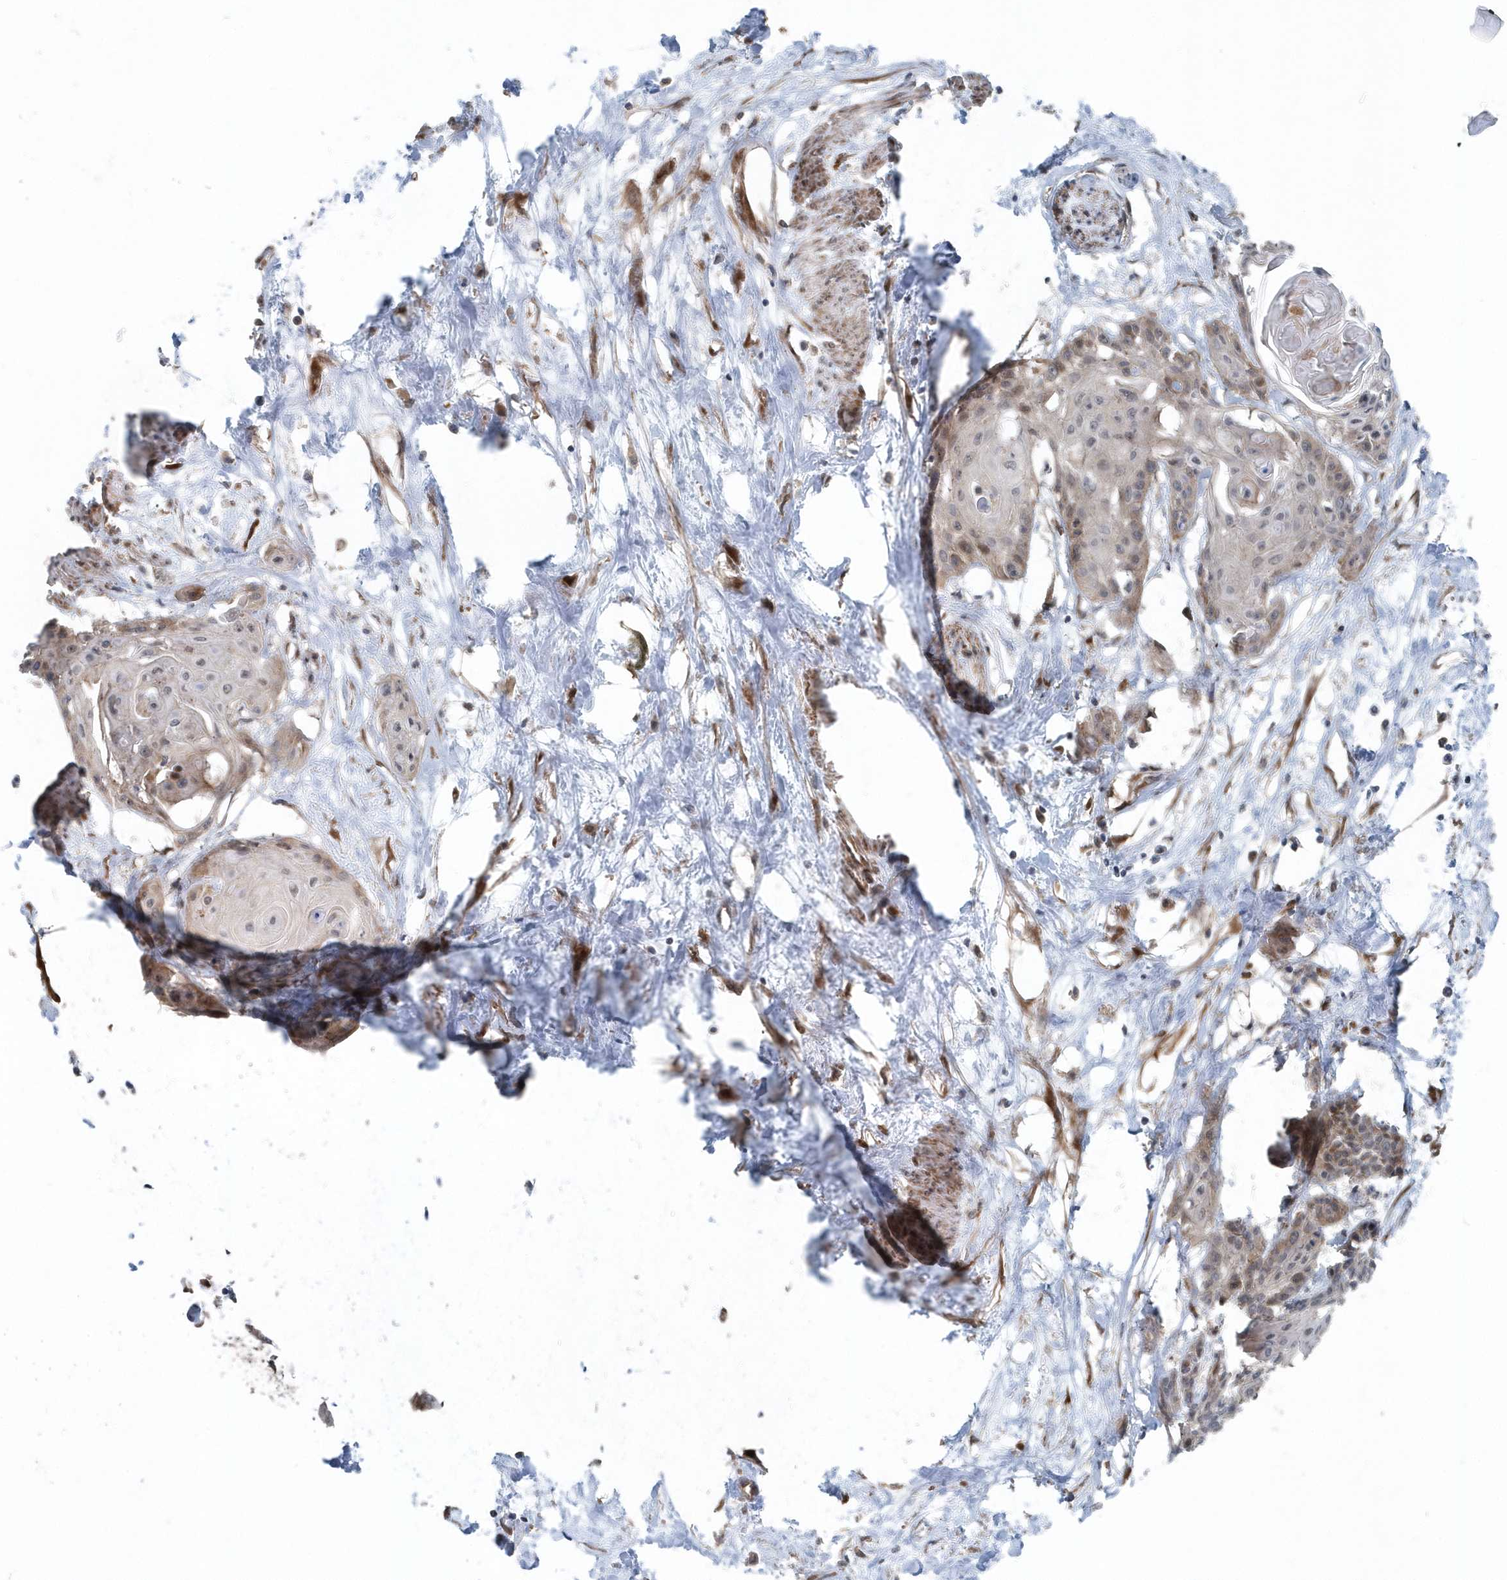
{"staining": {"intensity": "weak", "quantity": "<25%", "location": "cytoplasmic/membranous"}, "tissue": "cervical cancer", "cell_type": "Tumor cells", "image_type": "cancer", "snomed": [{"axis": "morphology", "description": "Squamous cell carcinoma, NOS"}, {"axis": "topography", "description": "Cervix"}], "caption": "Tumor cells are negative for protein expression in human squamous cell carcinoma (cervical).", "gene": "MCC", "patient": {"sex": "female", "age": 57}}